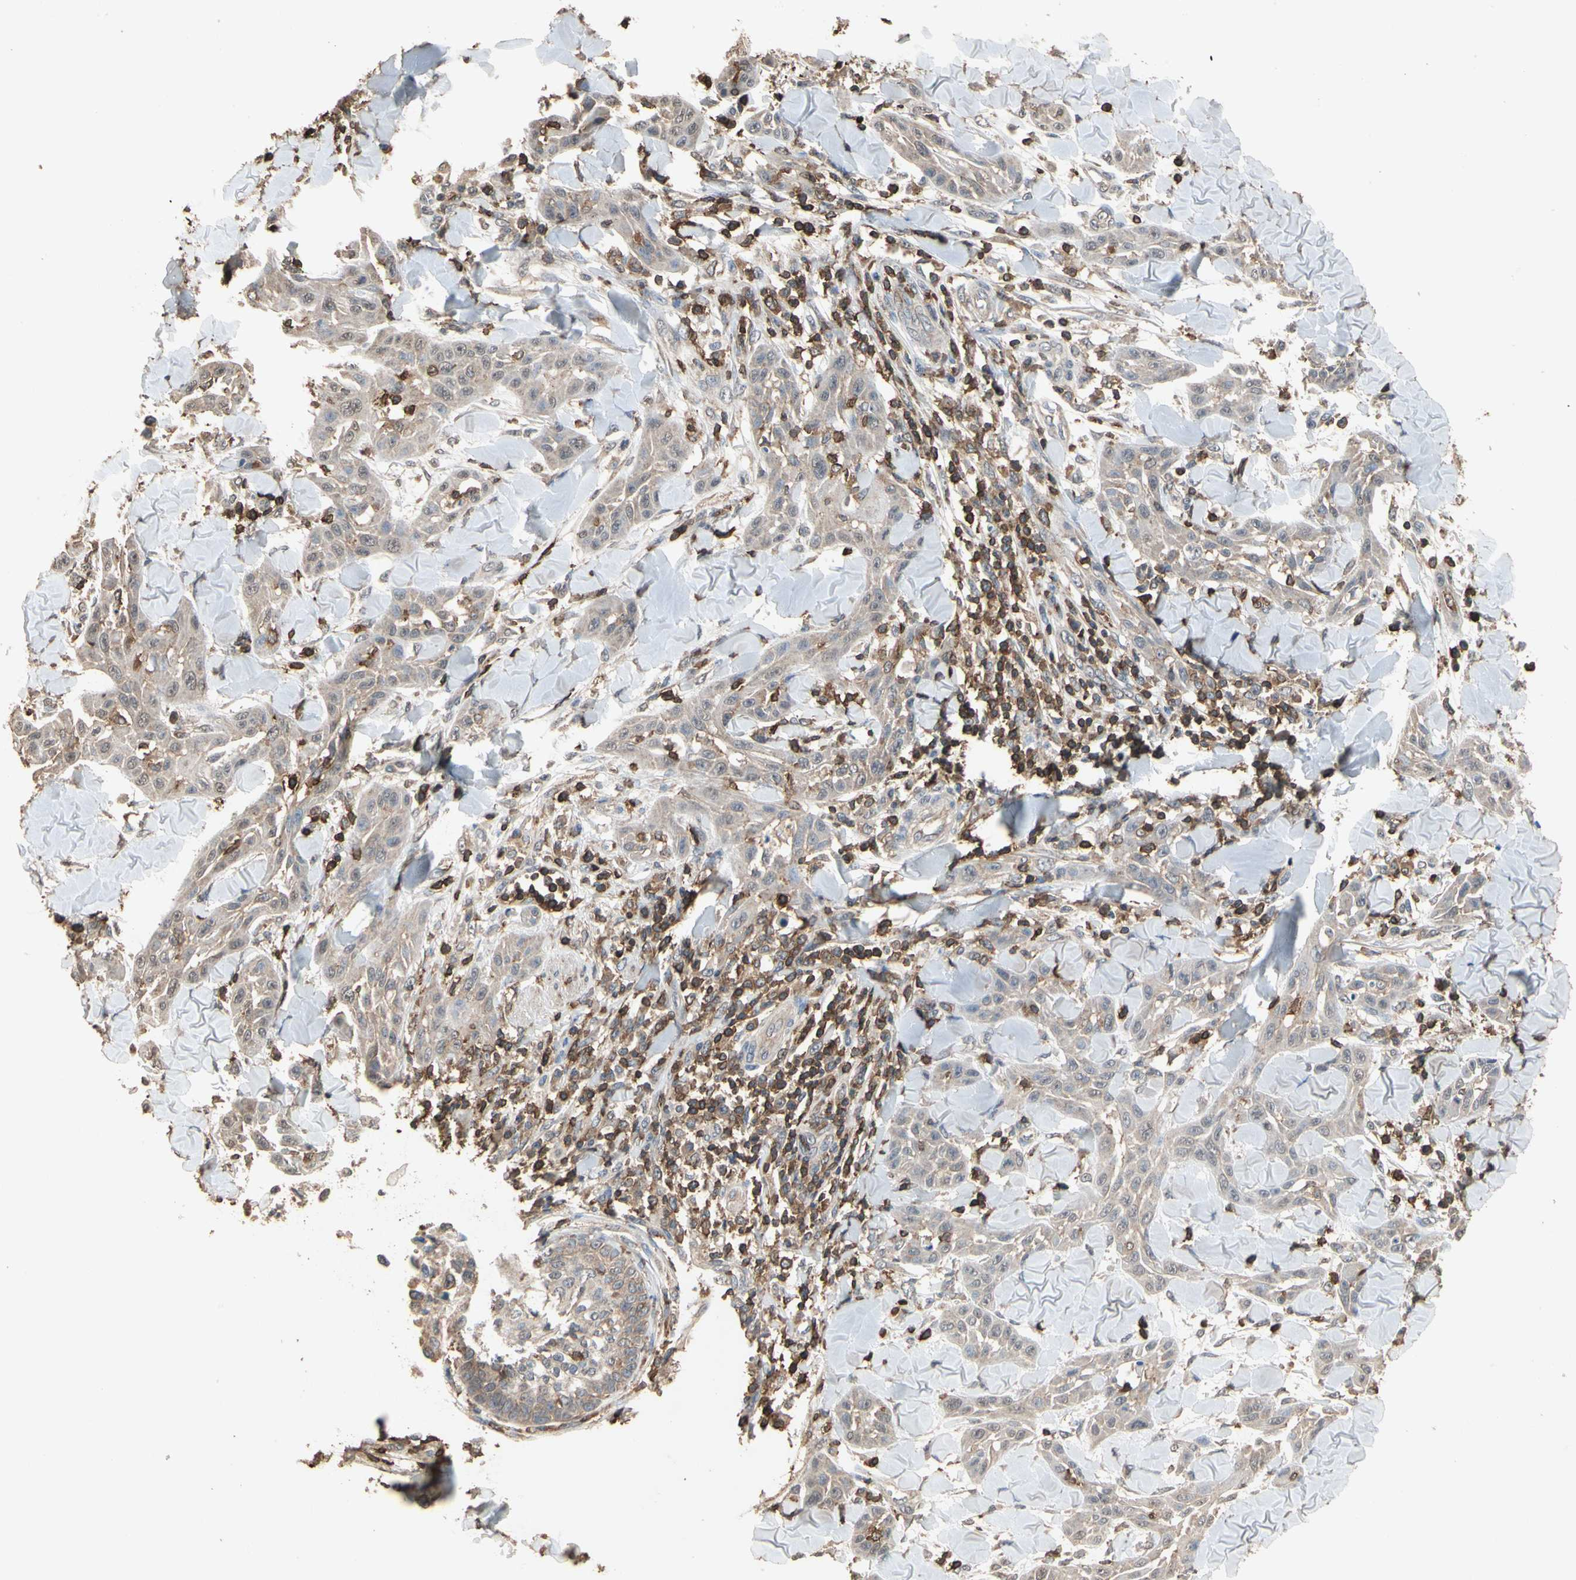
{"staining": {"intensity": "weak", "quantity": ">75%", "location": "cytoplasmic/membranous"}, "tissue": "skin cancer", "cell_type": "Tumor cells", "image_type": "cancer", "snomed": [{"axis": "morphology", "description": "Squamous cell carcinoma, NOS"}, {"axis": "topography", "description": "Skin"}], "caption": "Weak cytoplasmic/membranous positivity is identified in about >75% of tumor cells in squamous cell carcinoma (skin).", "gene": "MAP3K10", "patient": {"sex": "male", "age": 24}}